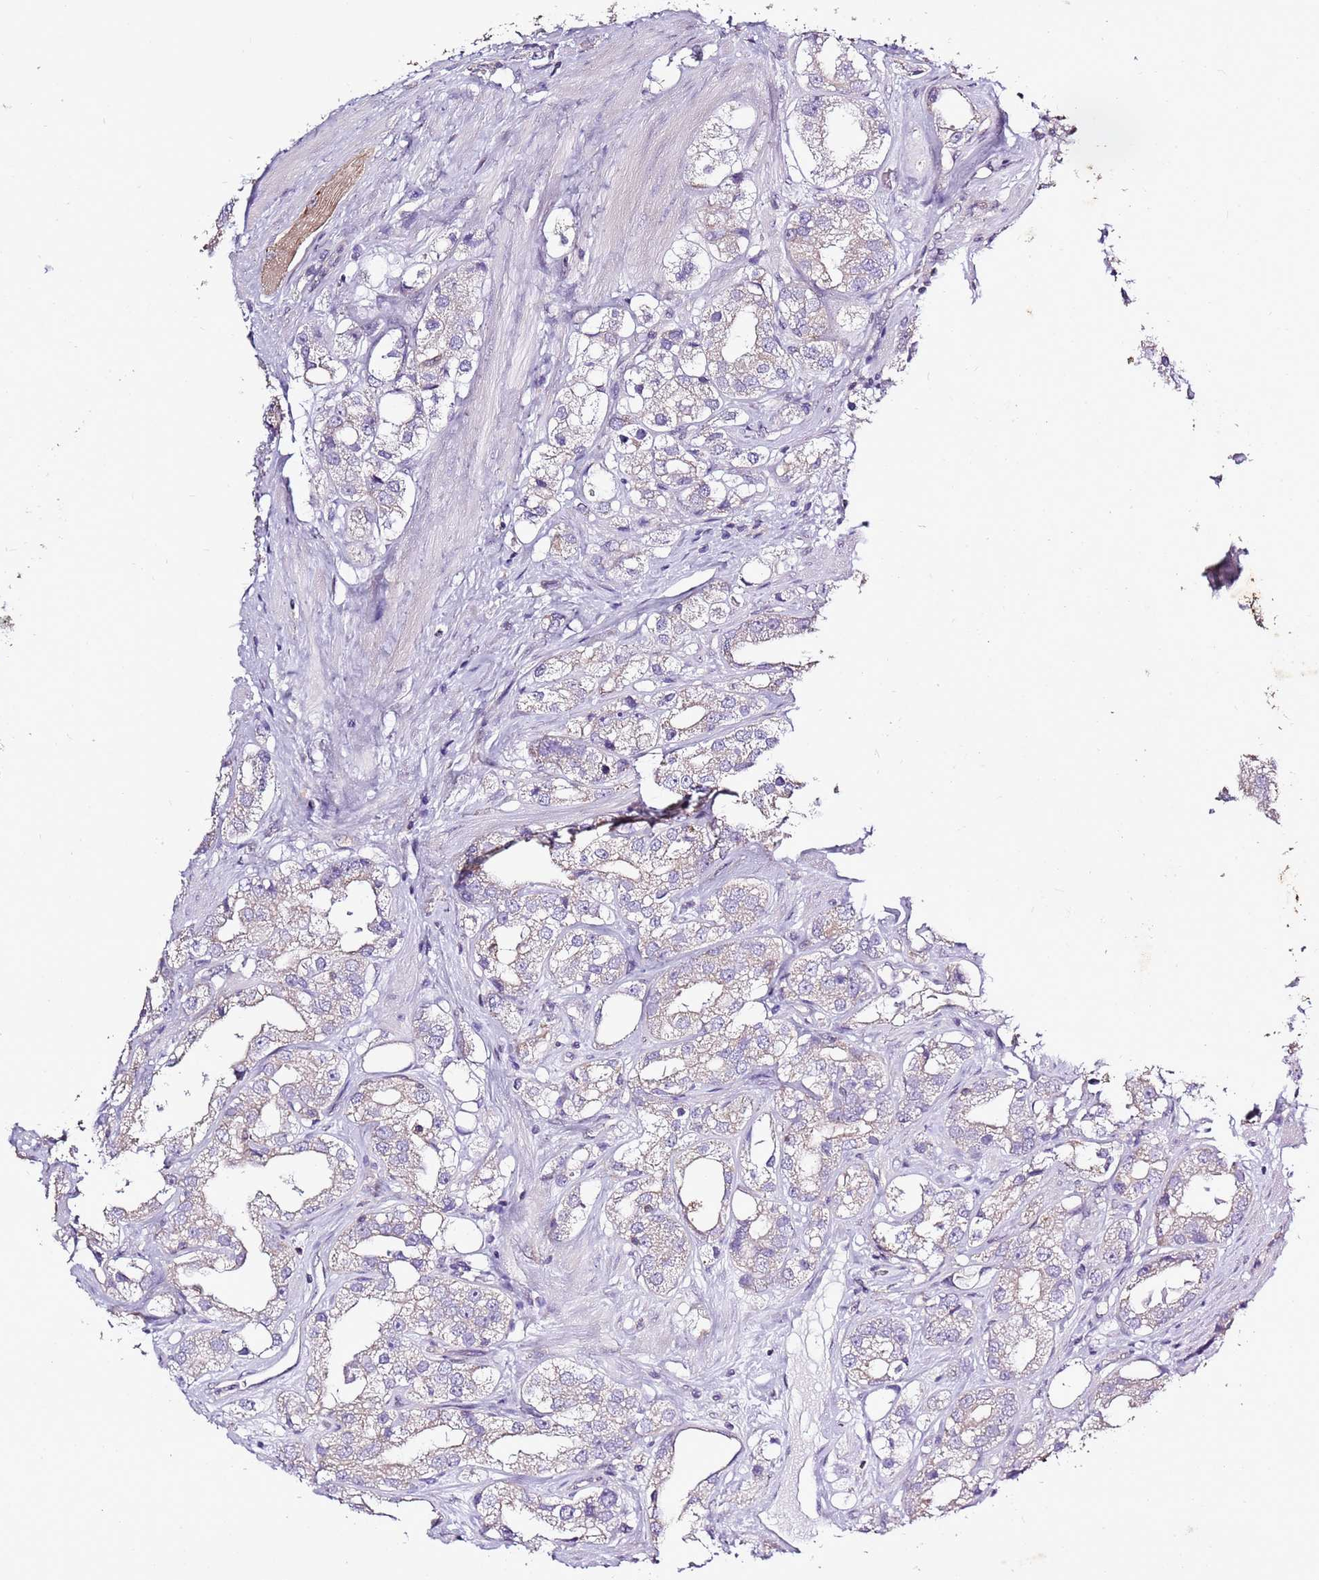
{"staining": {"intensity": "negative", "quantity": "none", "location": "none"}, "tissue": "prostate cancer", "cell_type": "Tumor cells", "image_type": "cancer", "snomed": [{"axis": "morphology", "description": "Adenocarcinoma, NOS"}, {"axis": "topography", "description": "Prostate"}], "caption": "The photomicrograph demonstrates no staining of tumor cells in prostate adenocarcinoma.", "gene": "CAPN9", "patient": {"sex": "male", "age": 79}}